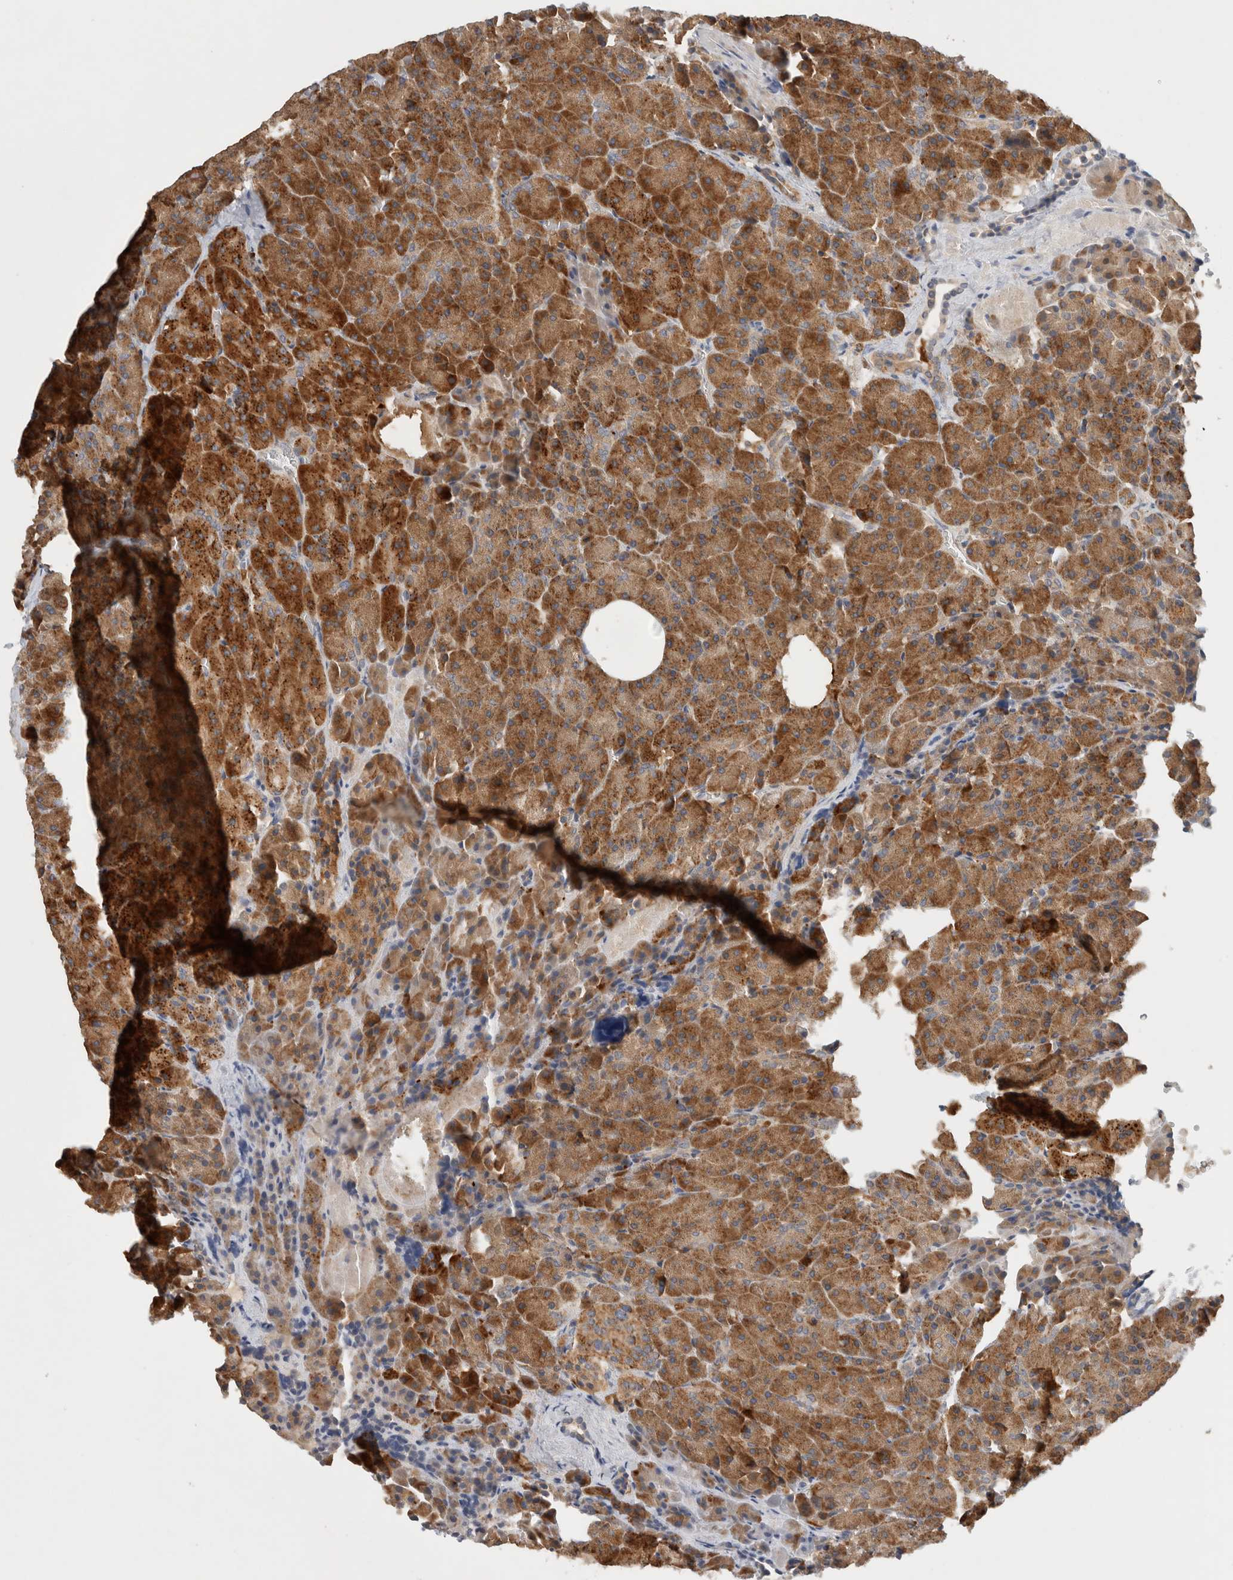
{"staining": {"intensity": "strong", "quantity": ">75%", "location": "cytoplasmic/membranous"}, "tissue": "pancreas", "cell_type": "Exocrine glandular cells", "image_type": "normal", "snomed": [{"axis": "morphology", "description": "Normal tissue, NOS"}, {"axis": "morphology", "description": "Carcinoid, malignant, NOS"}, {"axis": "topography", "description": "Pancreas"}], "caption": "Immunohistochemical staining of unremarkable human pancreas demonstrates high levels of strong cytoplasmic/membranous expression in approximately >75% of exocrine glandular cells. (DAB (3,3'-diaminobenzidine) IHC, brown staining for protein, blue staining for nuclei).", "gene": "AMPD1", "patient": {"sex": "female", "age": 35}}